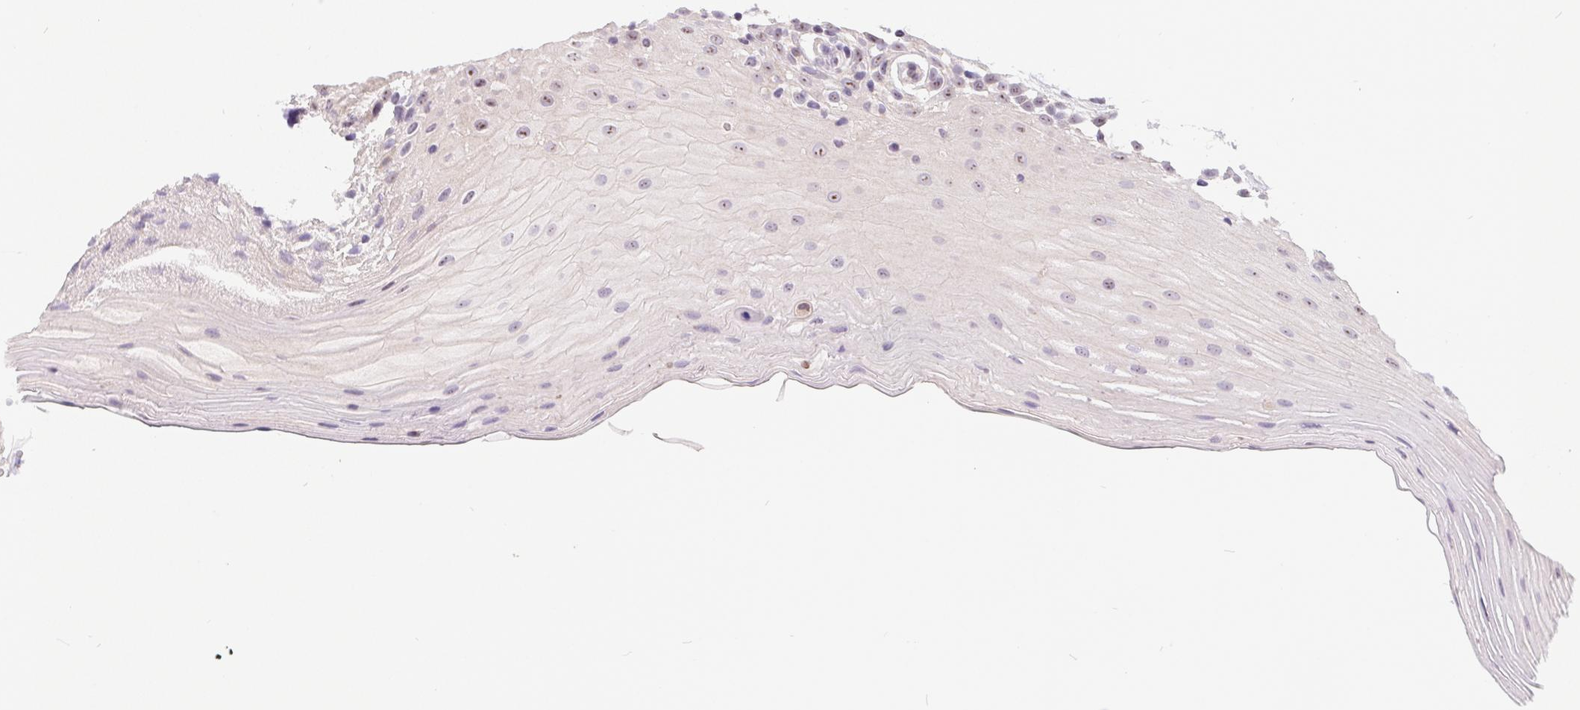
{"staining": {"intensity": "weak", "quantity": "25%-75%", "location": "nuclear"}, "tissue": "oral mucosa", "cell_type": "Squamous epithelial cells", "image_type": "normal", "snomed": [{"axis": "morphology", "description": "Normal tissue, NOS"}, {"axis": "morphology", "description": "Squamous cell carcinoma, NOS"}, {"axis": "topography", "description": "Oral tissue"}, {"axis": "topography", "description": "Tounge, NOS"}, {"axis": "topography", "description": "Head-Neck"}], "caption": "Protein staining exhibits weak nuclear staining in approximately 25%-75% of squamous epithelial cells in benign oral mucosa.", "gene": "LCA5L", "patient": {"sex": "male", "age": 62}}